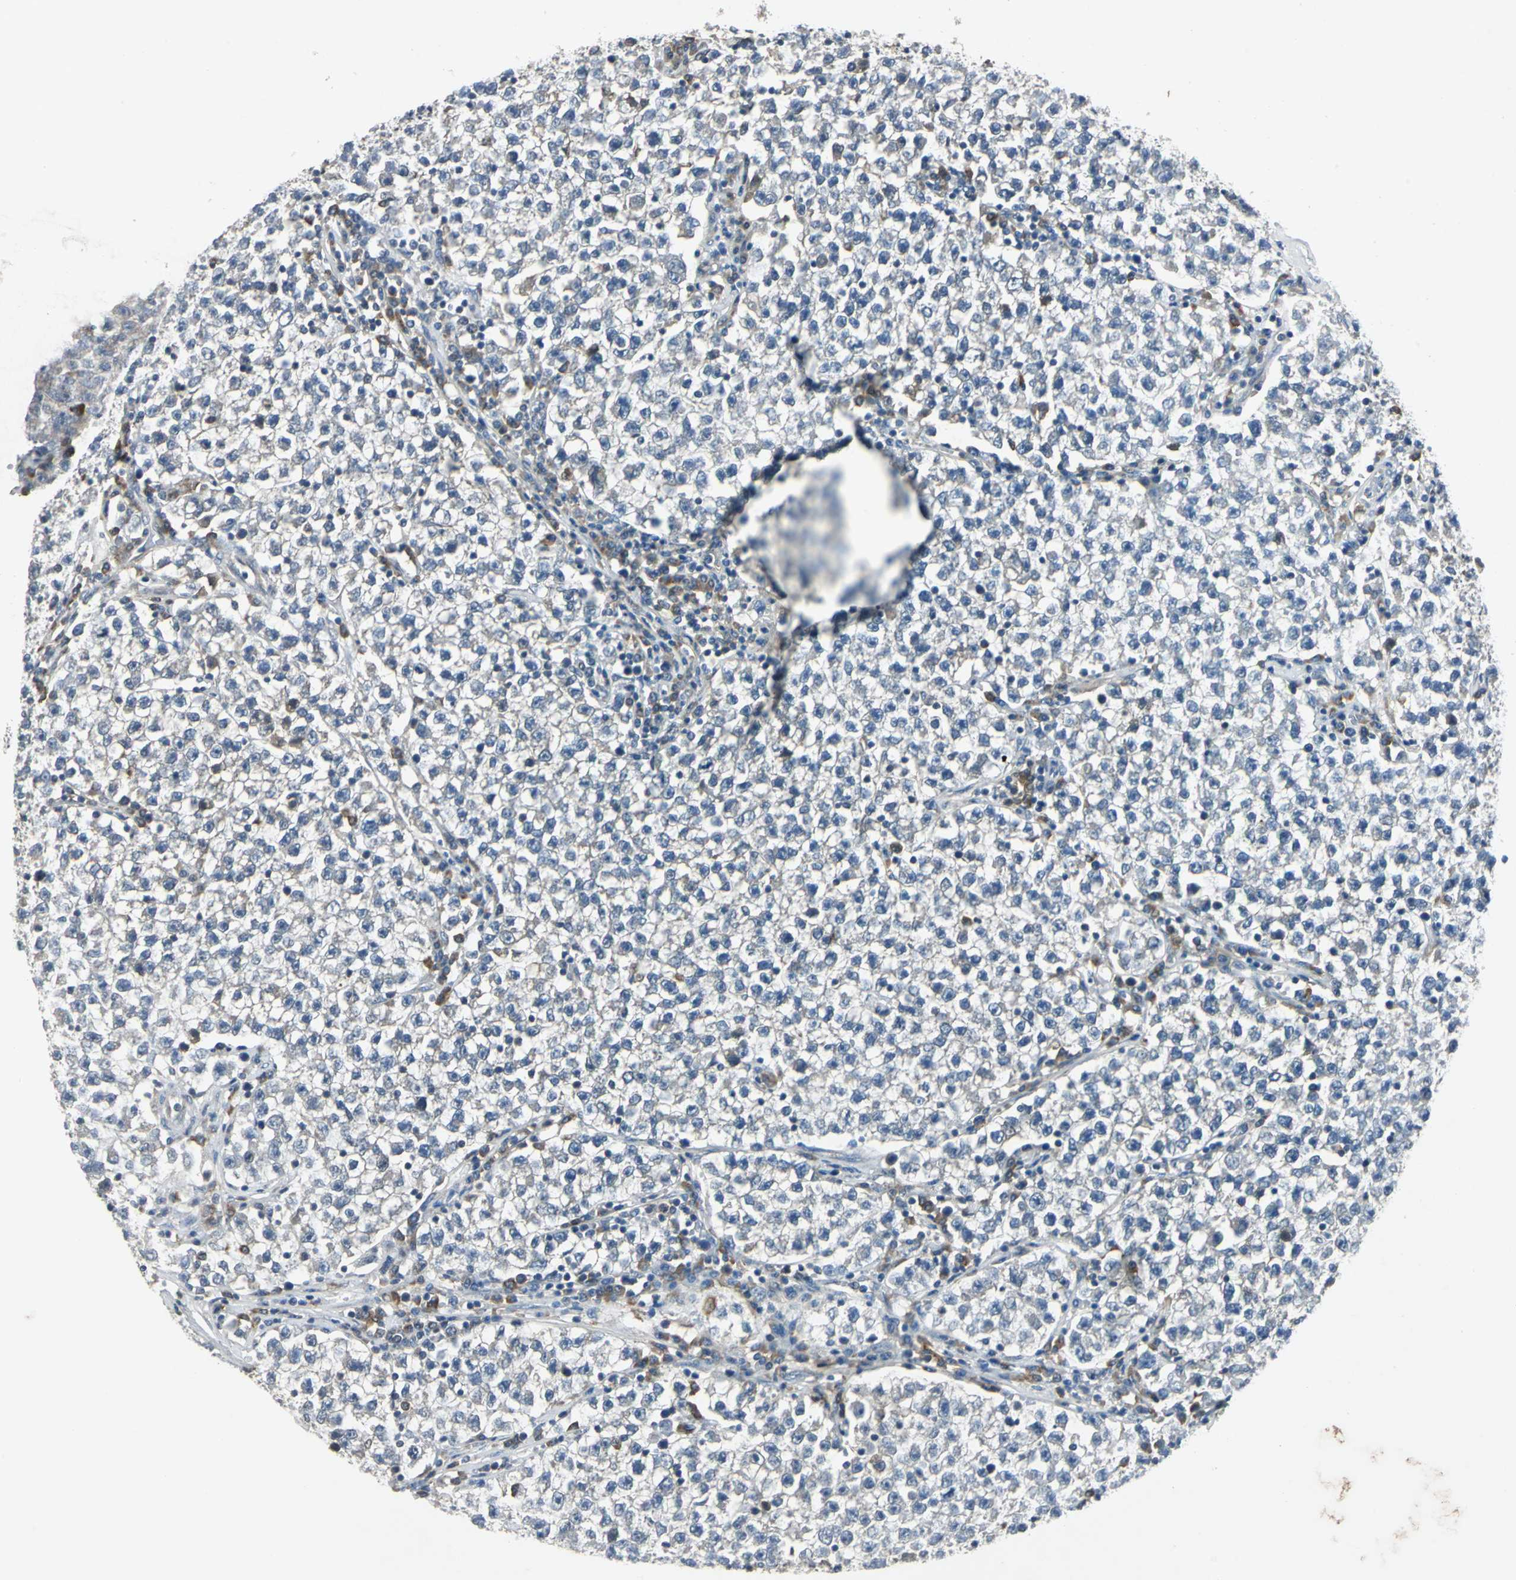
{"staining": {"intensity": "negative", "quantity": "none", "location": "none"}, "tissue": "testis cancer", "cell_type": "Tumor cells", "image_type": "cancer", "snomed": [{"axis": "morphology", "description": "Seminoma, NOS"}, {"axis": "topography", "description": "Testis"}], "caption": "Tumor cells are negative for protein expression in human testis seminoma.", "gene": "SLC2A13", "patient": {"sex": "male", "age": 22}}